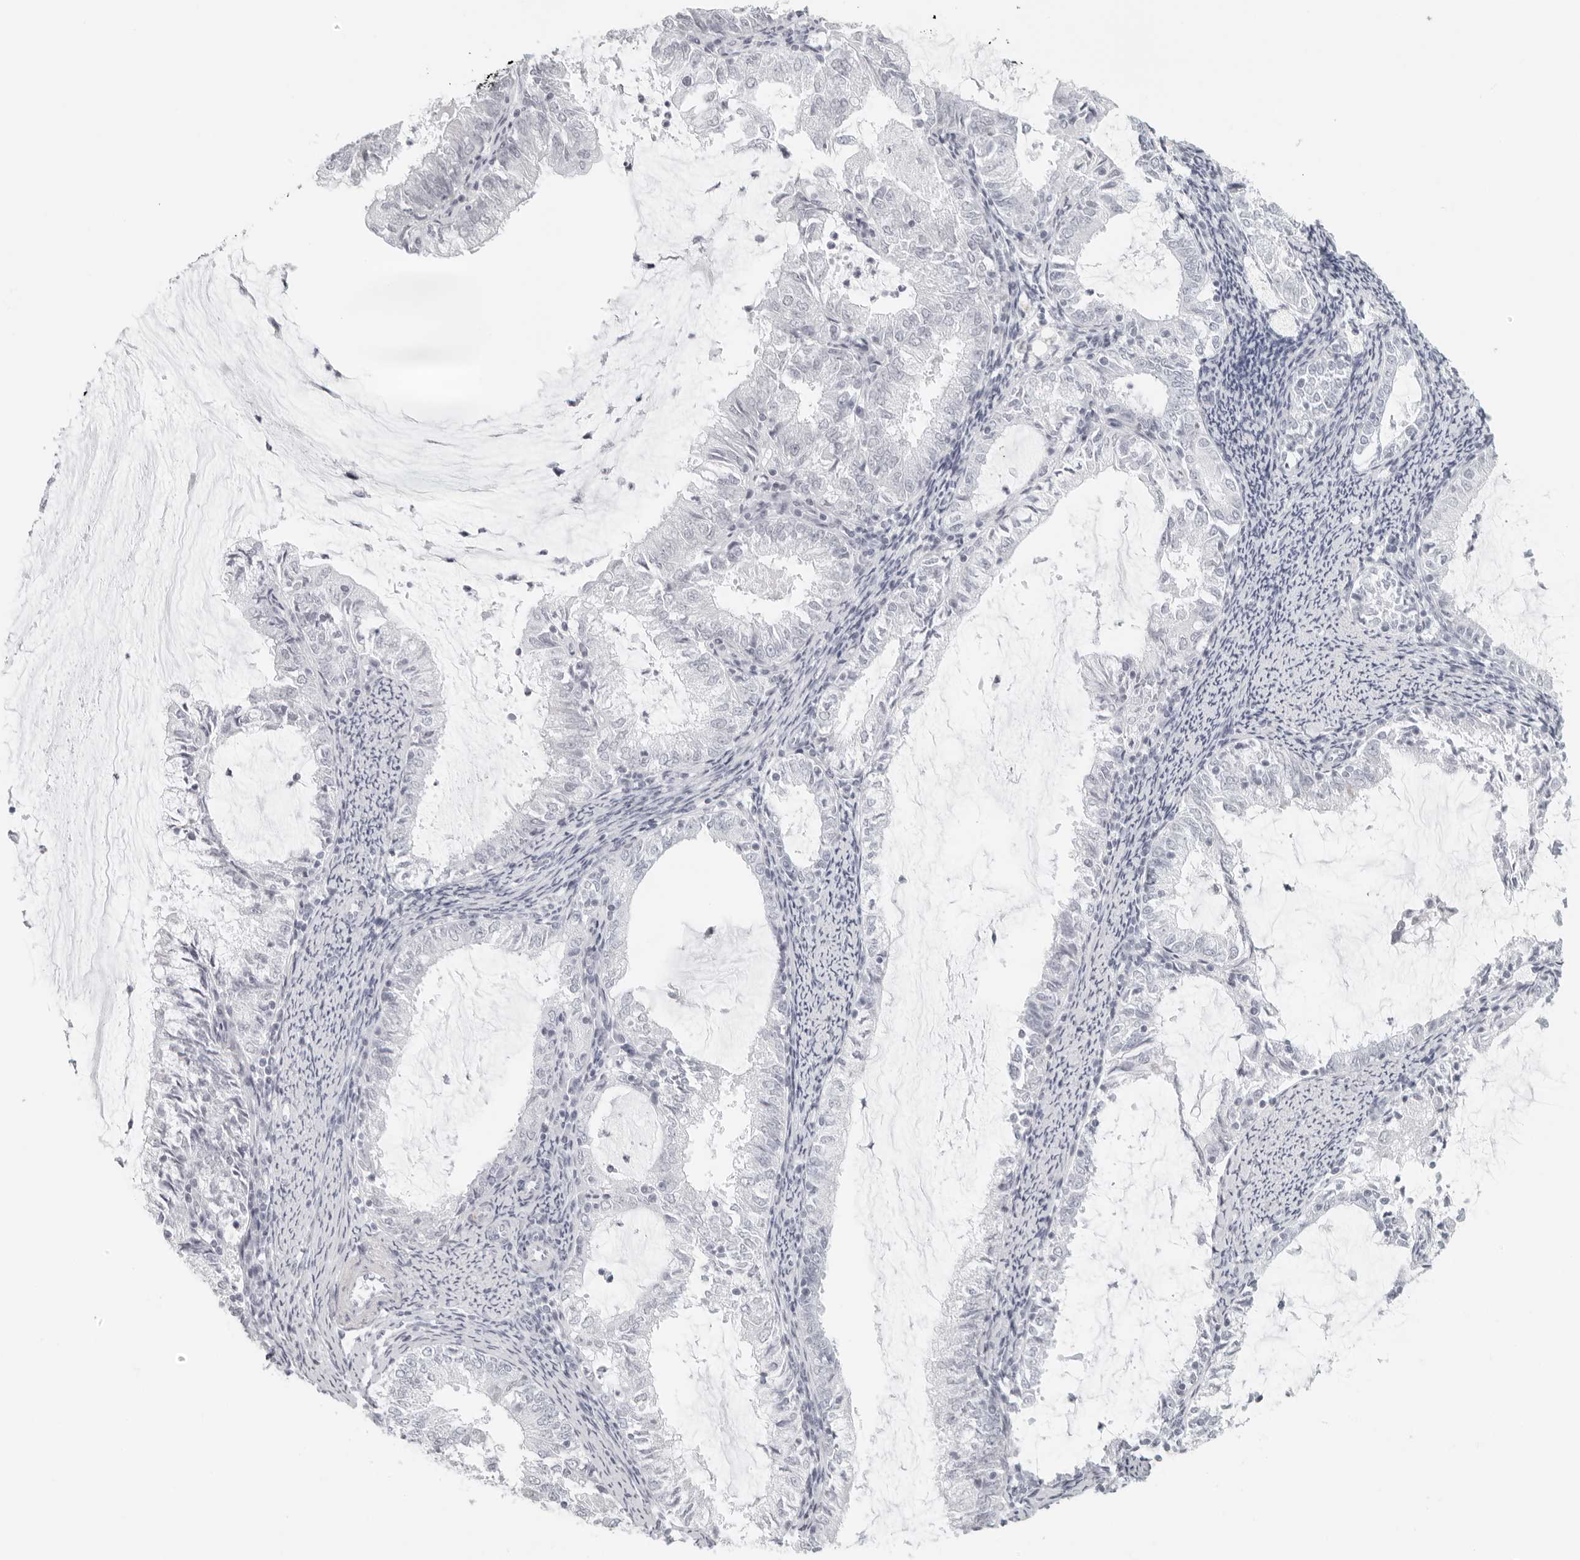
{"staining": {"intensity": "negative", "quantity": "none", "location": "none"}, "tissue": "endometrial cancer", "cell_type": "Tumor cells", "image_type": "cancer", "snomed": [{"axis": "morphology", "description": "Adenocarcinoma, NOS"}, {"axis": "topography", "description": "Endometrium"}], "caption": "DAB (3,3'-diaminobenzidine) immunohistochemical staining of endometrial cancer exhibits no significant expression in tumor cells.", "gene": "RPS6KC1", "patient": {"sex": "female", "age": 57}}